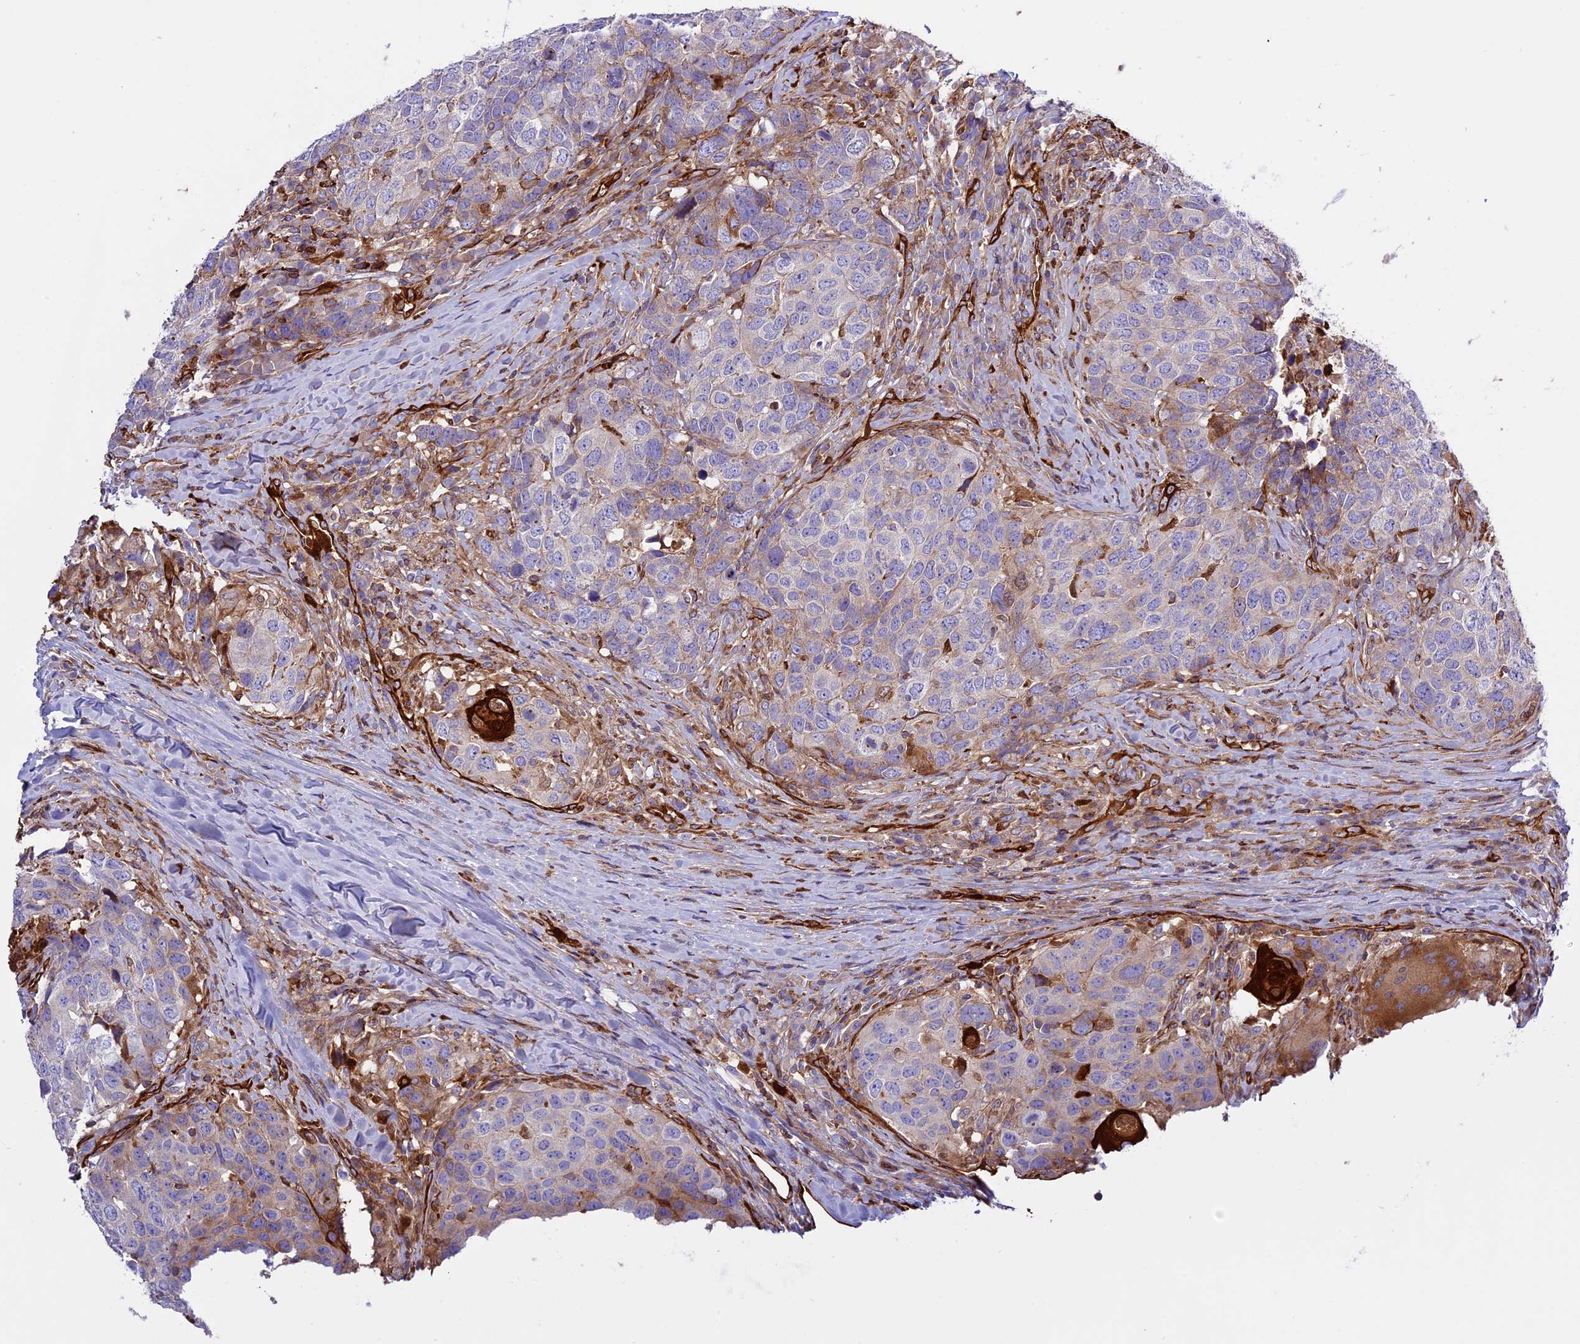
{"staining": {"intensity": "weak", "quantity": "<25%", "location": "cytoplasmic/membranous"}, "tissue": "head and neck cancer", "cell_type": "Tumor cells", "image_type": "cancer", "snomed": [{"axis": "morphology", "description": "Squamous cell carcinoma, NOS"}, {"axis": "topography", "description": "Head-Neck"}], "caption": "Immunohistochemistry (IHC) micrograph of human head and neck cancer (squamous cell carcinoma) stained for a protein (brown), which displays no staining in tumor cells. (DAB (3,3'-diaminobenzidine) IHC with hematoxylin counter stain).", "gene": "CD99L2", "patient": {"sex": "male", "age": 66}}